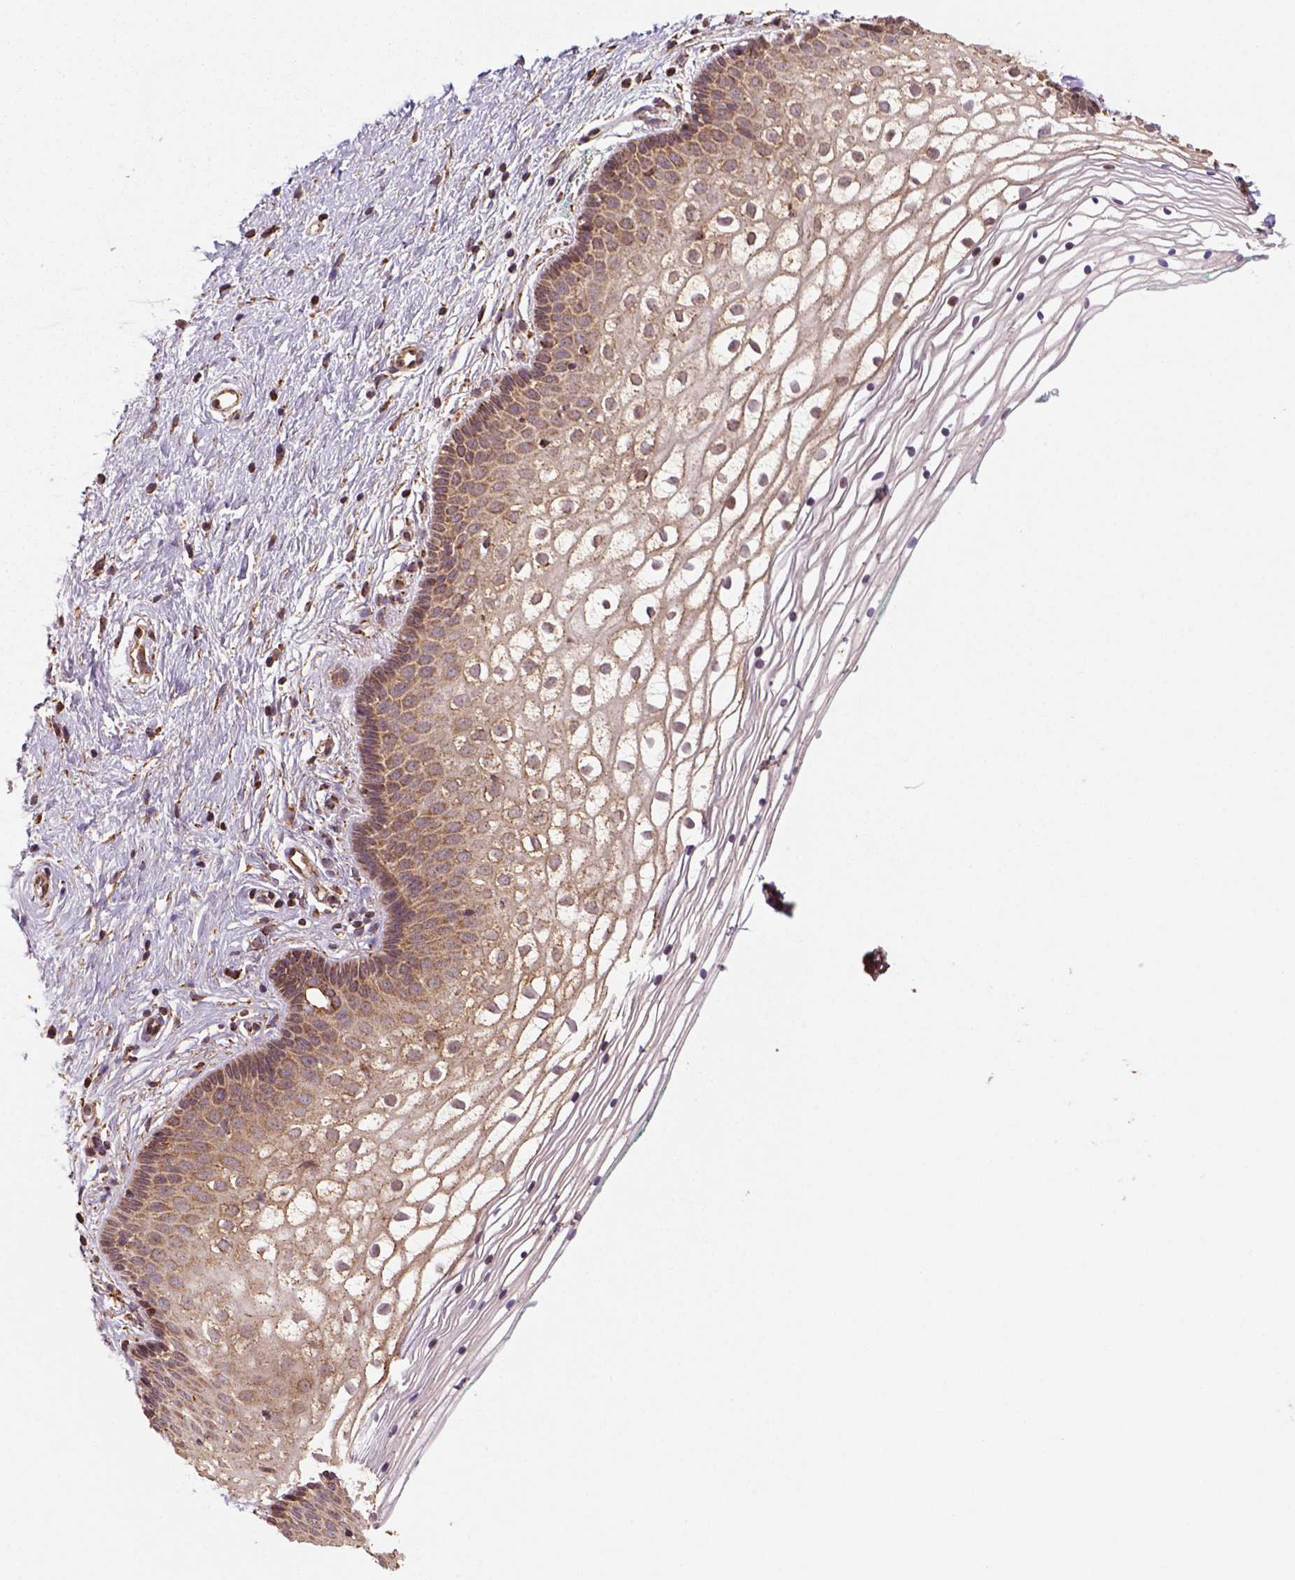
{"staining": {"intensity": "moderate", "quantity": ">75%", "location": "cytoplasmic/membranous"}, "tissue": "vagina", "cell_type": "Squamous epithelial cells", "image_type": "normal", "snomed": [{"axis": "morphology", "description": "Normal tissue, NOS"}, {"axis": "topography", "description": "Vagina"}], "caption": "Immunohistochemistry (IHC) of benign vagina exhibits medium levels of moderate cytoplasmic/membranous expression in about >75% of squamous epithelial cells. Nuclei are stained in blue.", "gene": "MAPK8IP3", "patient": {"sex": "female", "age": 36}}